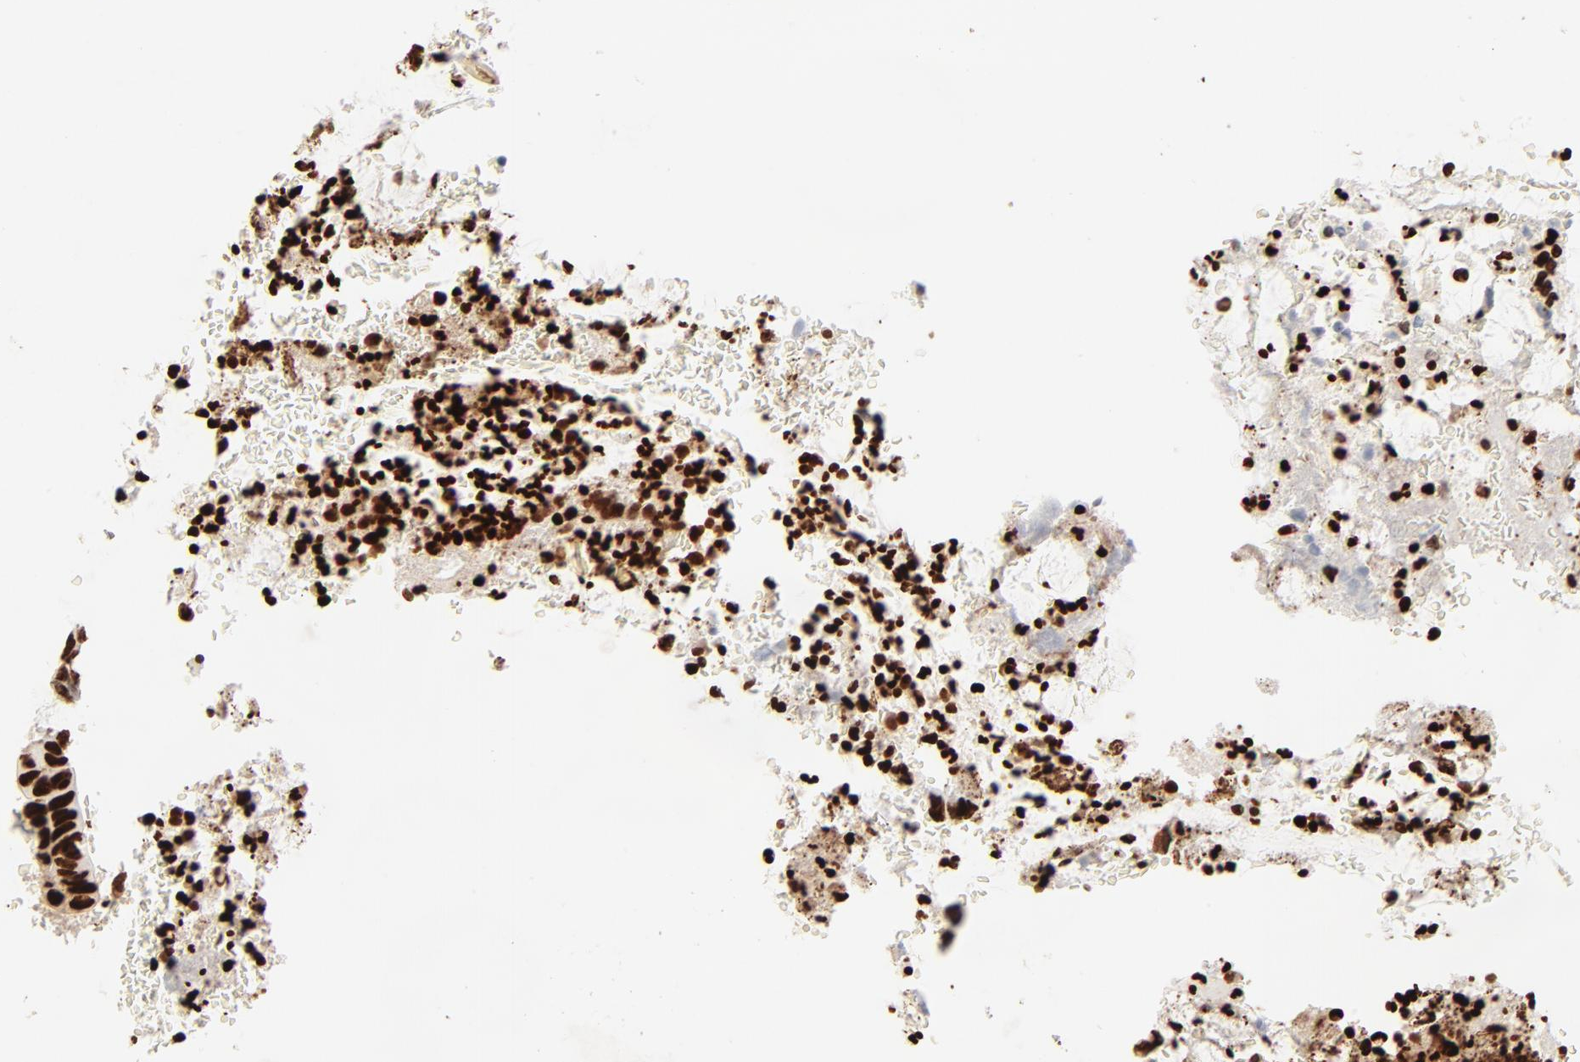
{"staining": {"intensity": "strong", "quantity": ">75%", "location": "nuclear"}, "tissue": "colorectal cancer", "cell_type": "Tumor cells", "image_type": "cancer", "snomed": [{"axis": "morphology", "description": "Normal tissue, NOS"}, {"axis": "morphology", "description": "Adenocarcinoma, NOS"}, {"axis": "topography", "description": "Rectum"}], "caption": "Colorectal cancer stained for a protein displays strong nuclear positivity in tumor cells.", "gene": "HMGB2", "patient": {"sex": "male", "age": 92}}